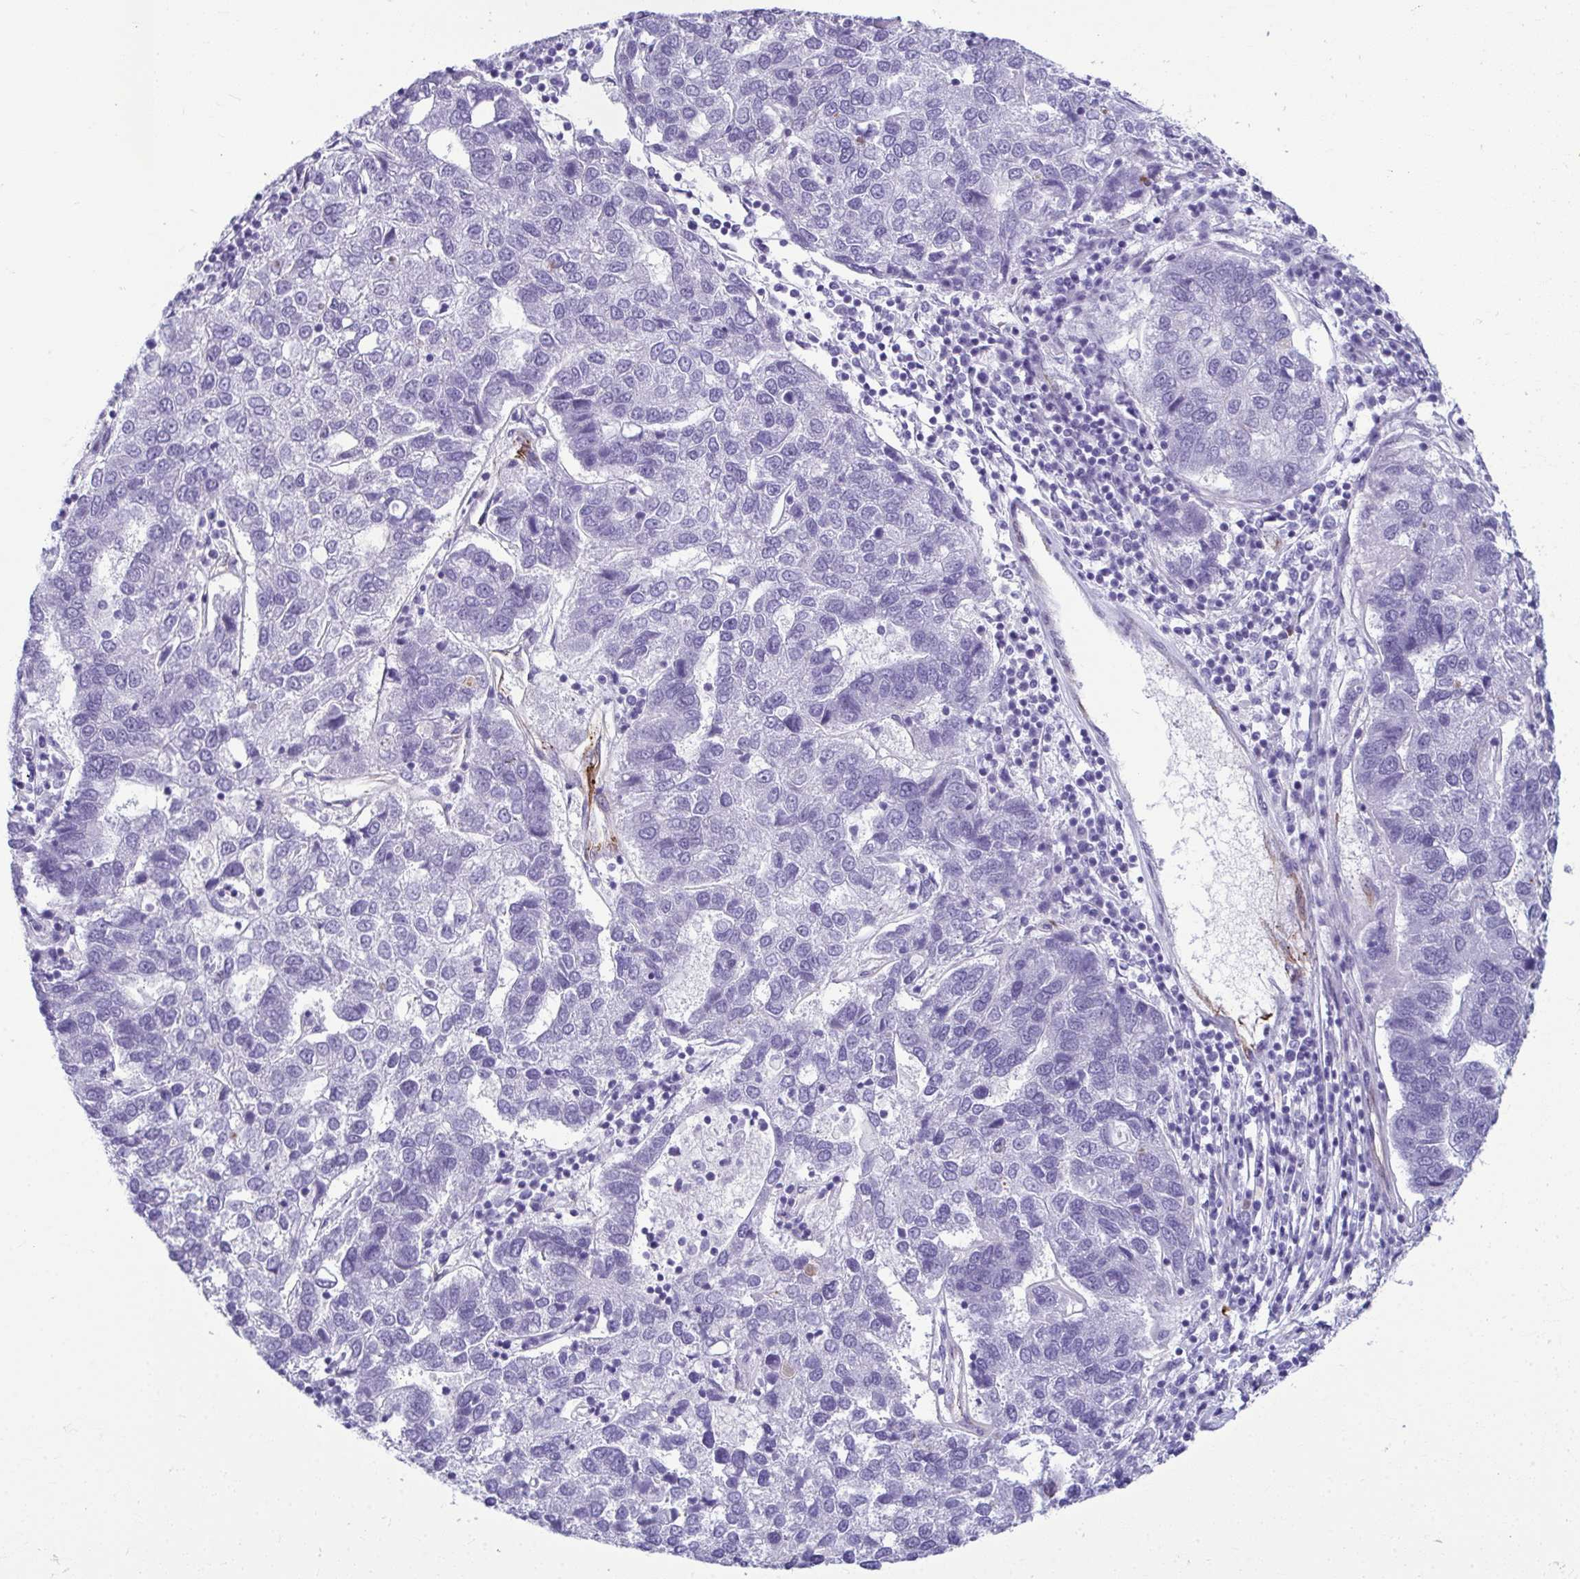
{"staining": {"intensity": "negative", "quantity": "none", "location": "none"}, "tissue": "pancreatic cancer", "cell_type": "Tumor cells", "image_type": "cancer", "snomed": [{"axis": "morphology", "description": "Adenocarcinoma, NOS"}, {"axis": "topography", "description": "Pancreas"}], "caption": "Immunohistochemistry histopathology image of human pancreatic cancer (adenocarcinoma) stained for a protein (brown), which reveals no expression in tumor cells.", "gene": "SERPINI1", "patient": {"sex": "female", "age": 61}}